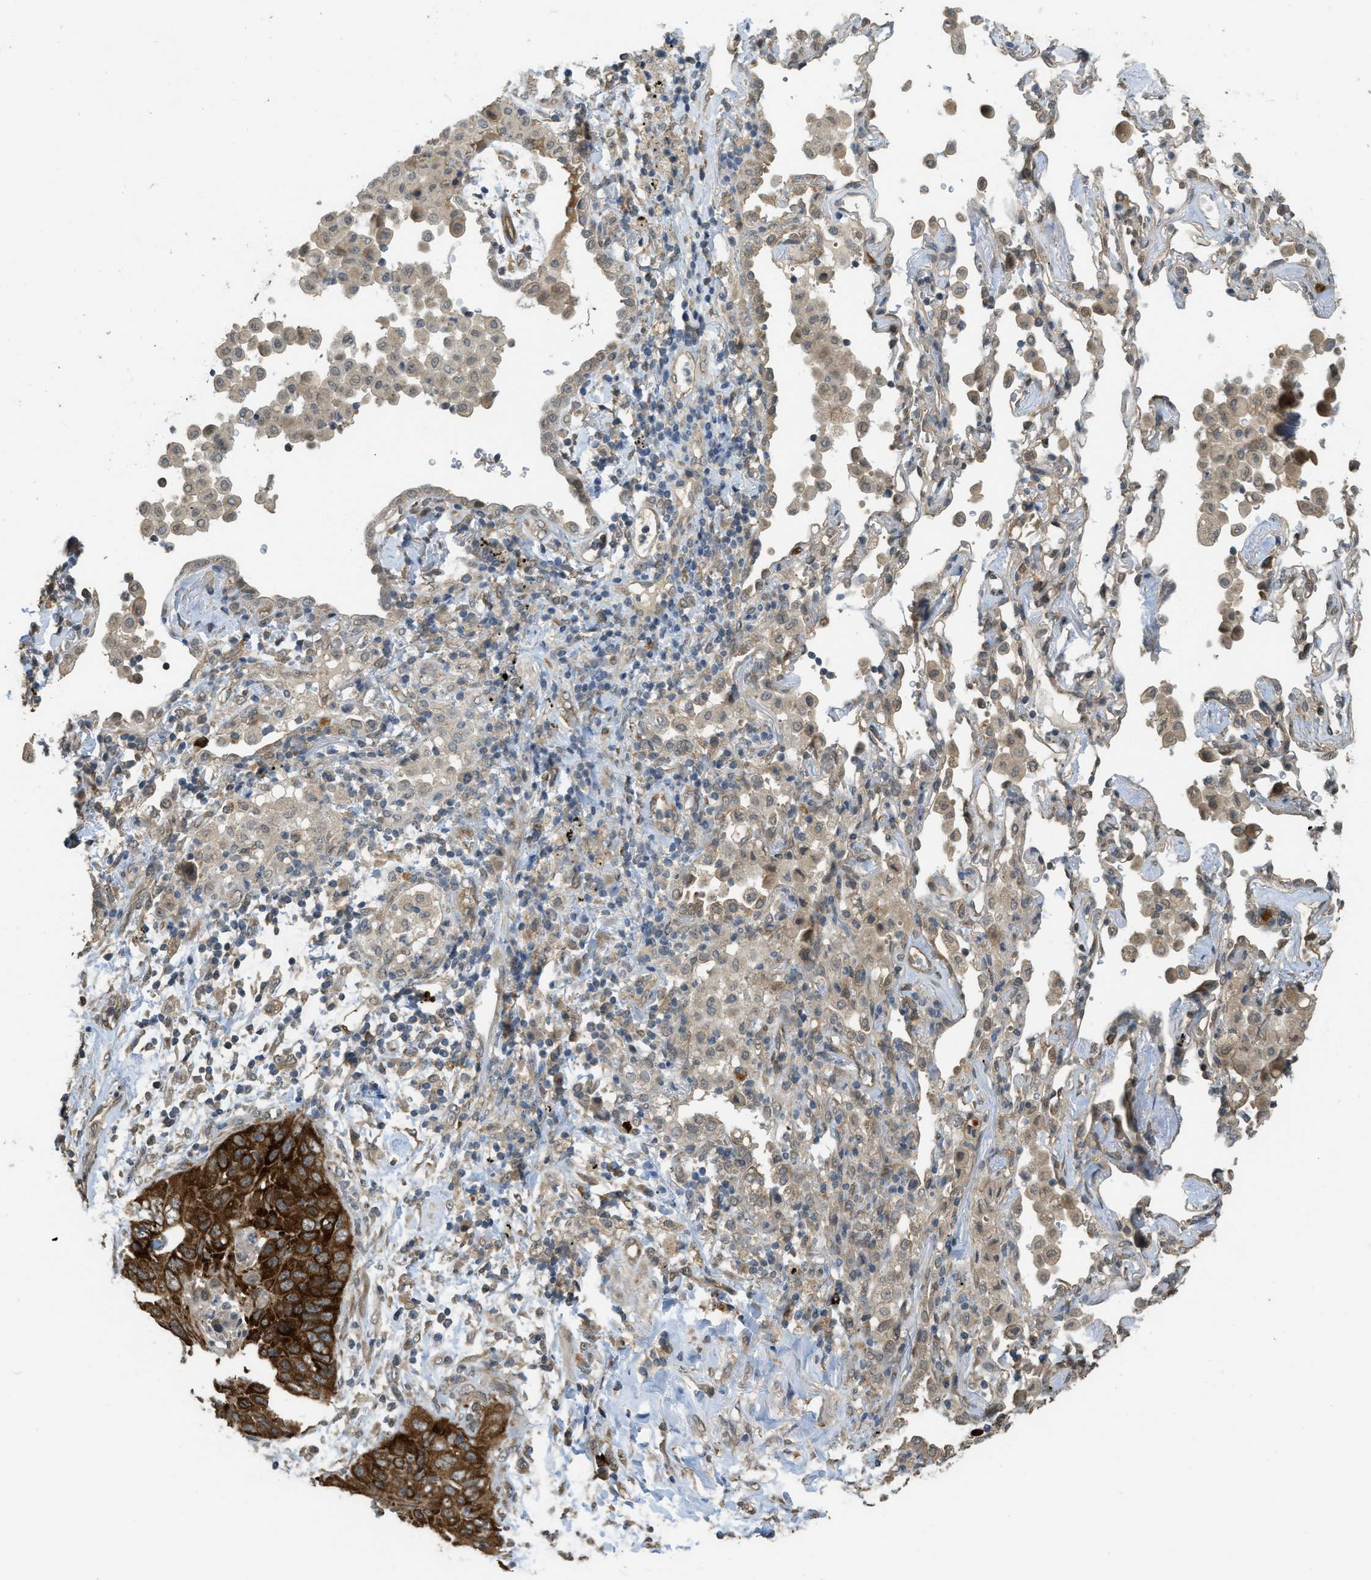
{"staining": {"intensity": "strong", "quantity": ">75%", "location": "cytoplasmic/membranous"}, "tissue": "lung cancer", "cell_type": "Tumor cells", "image_type": "cancer", "snomed": [{"axis": "morphology", "description": "Squamous cell carcinoma, NOS"}, {"axis": "topography", "description": "Lung"}], "caption": "Immunohistochemical staining of lung cancer exhibits high levels of strong cytoplasmic/membranous protein positivity in about >75% of tumor cells.", "gene": "IGF2BP2", "patient": {"sex": "female", "age": 67}}